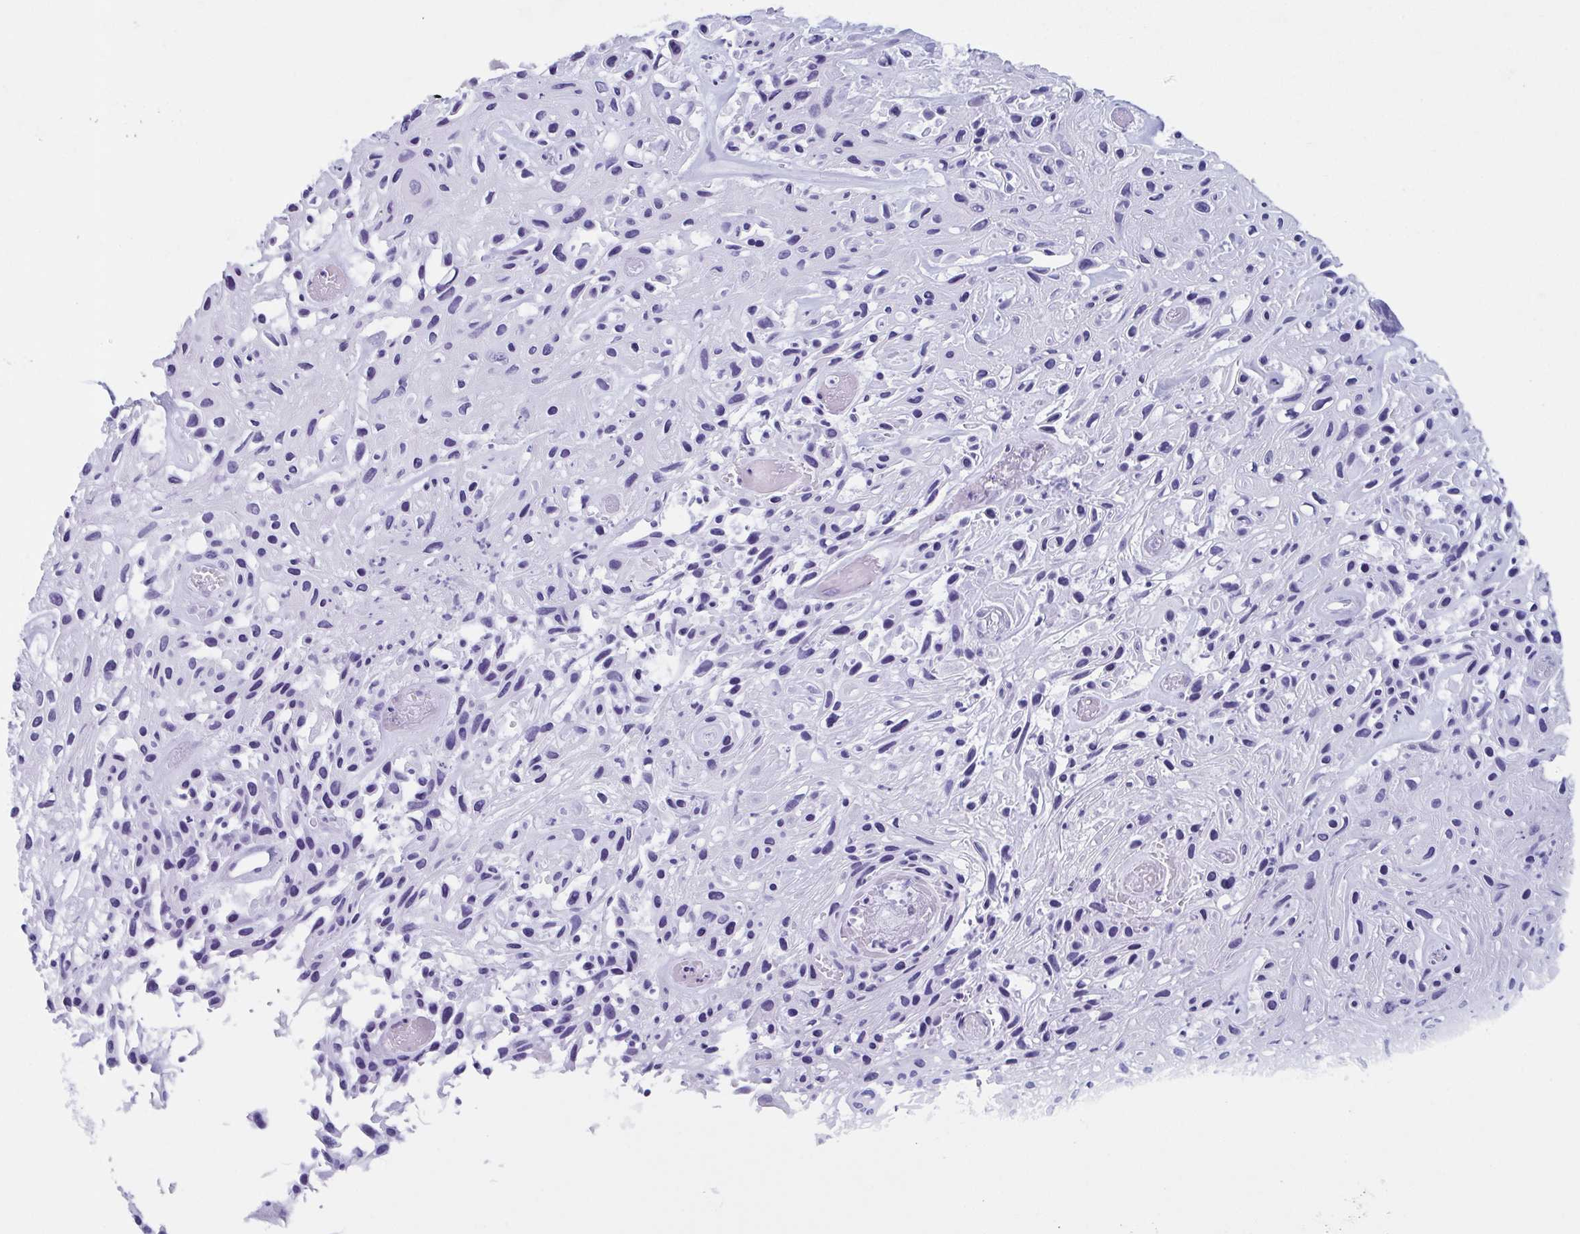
{"staining": {"intensity": "negative", "quantity": "none", "location": "none"}, "tissue": "skin cancer", "cell_type": "Tumor cells", "image_type": "cancer", "snomed": [{"axis": "morphology", "description": "Squamous cell carcinoma, NOS"}, {"axis": "topography", "description": "Skin"}], "caption": "Immunohistochemistry (IHC) of skin cancer displays no staining in tumor cells. (DAB immunohistochemistry (IHC) visualized using brightfield microscopy, high magnification).", "gene": "LYRM2", "patient": {"sex": "male", "age": 82}}